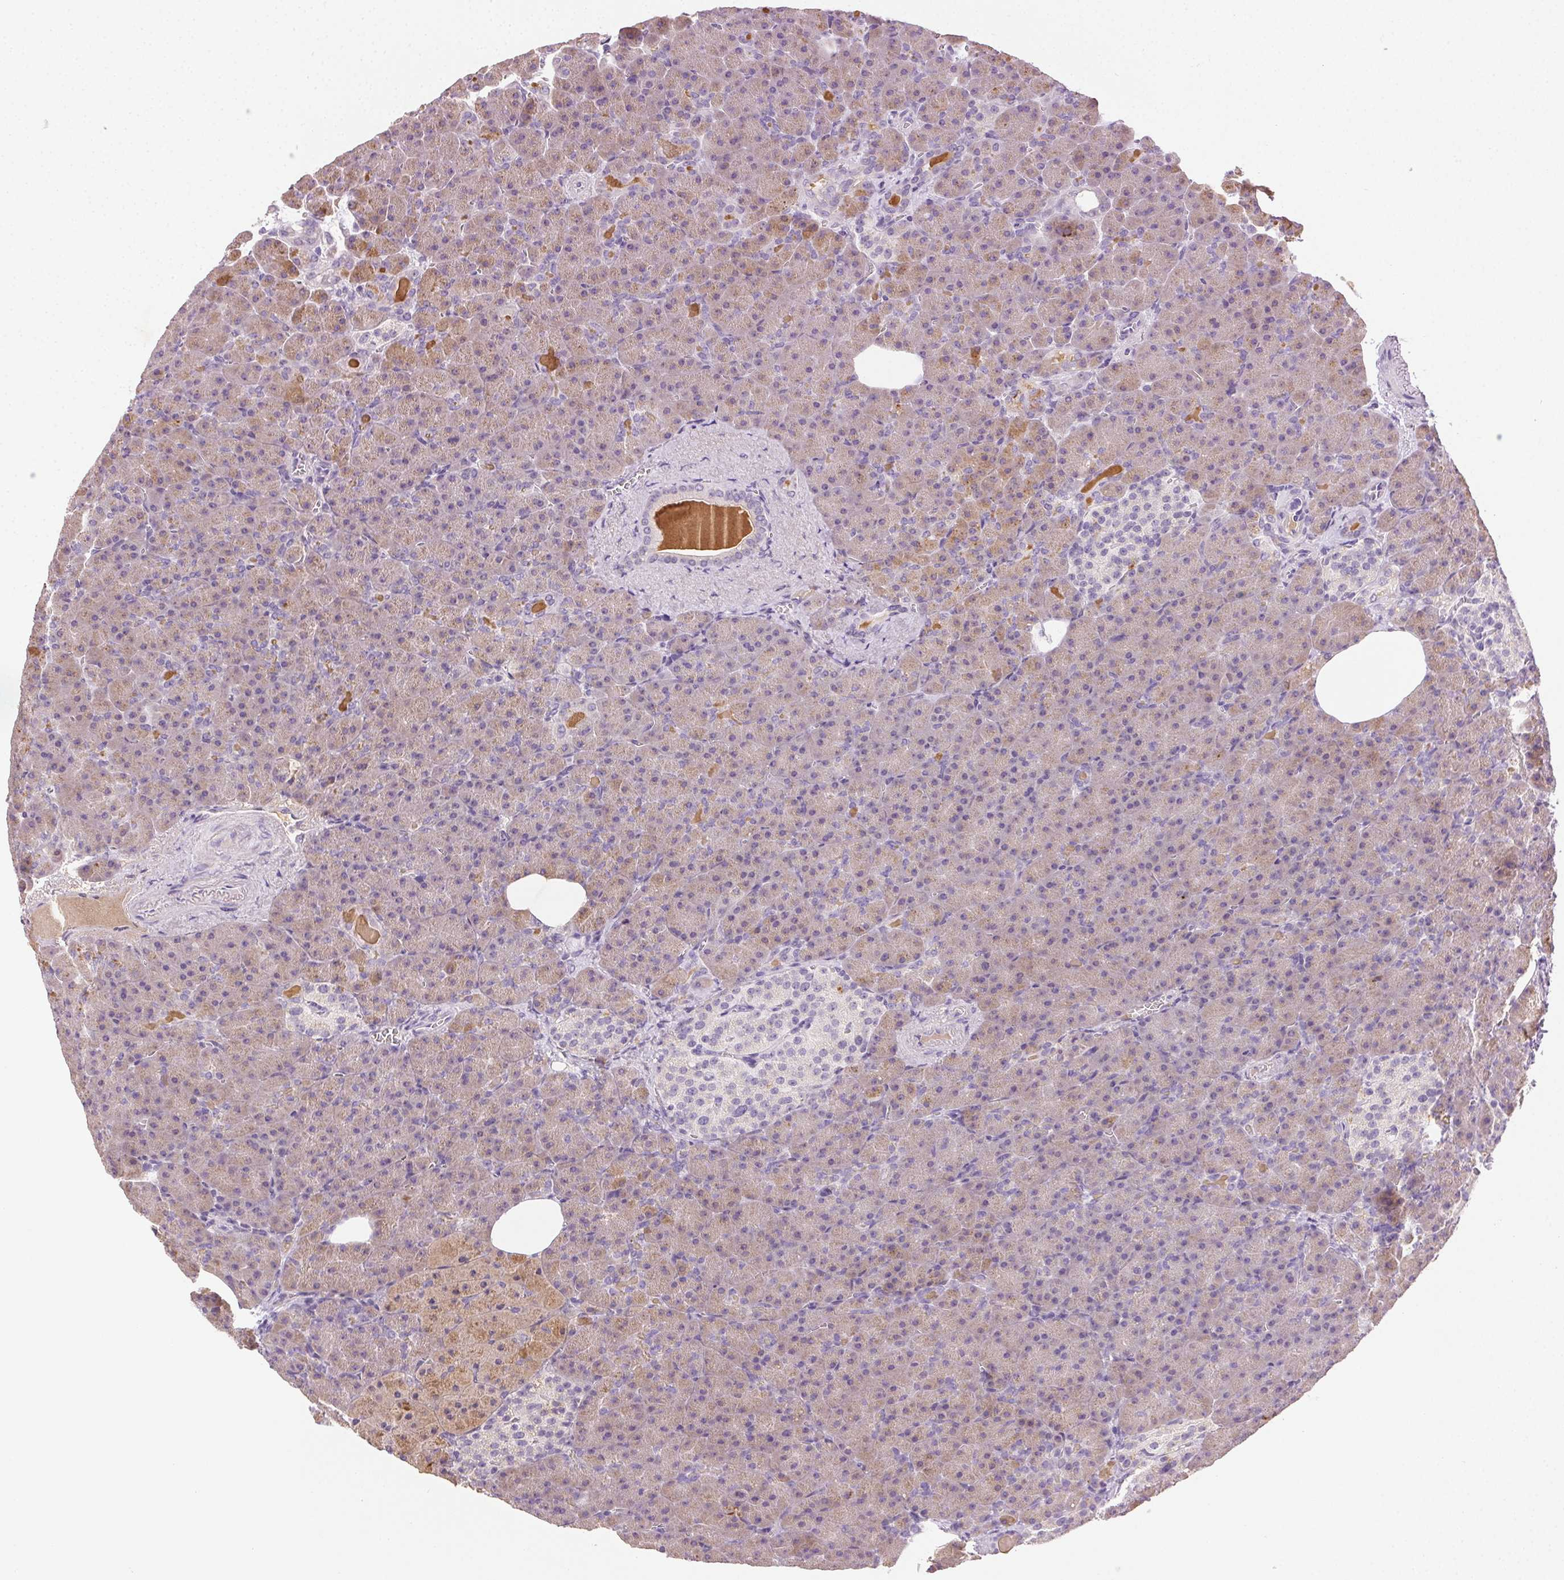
{"staining": {"intensity": "moderate", "quantity": "25%-75%", "location": "cytoplasmic/membranous"}, "tissue": "pancreas", "cell_type": "Exocrine glandular cells", "image_type": "normal", "snomed": [{"axis": "morphology", "description": "Normal tissue, NOS"}, {"axis": "topography", "description": "Pancreas"}], "caption": "Protein expression analysis of normal human pancreas reveals moderate cytoplasmic/membranous staining in approximately 25%-75% of exocrine glandular cells. Immunohistochemistry stains the protein of interest in brown and the nuclei are stained blue.", "gene": "BPIFB2", "patient": {"sex": "female", "age": 74}}